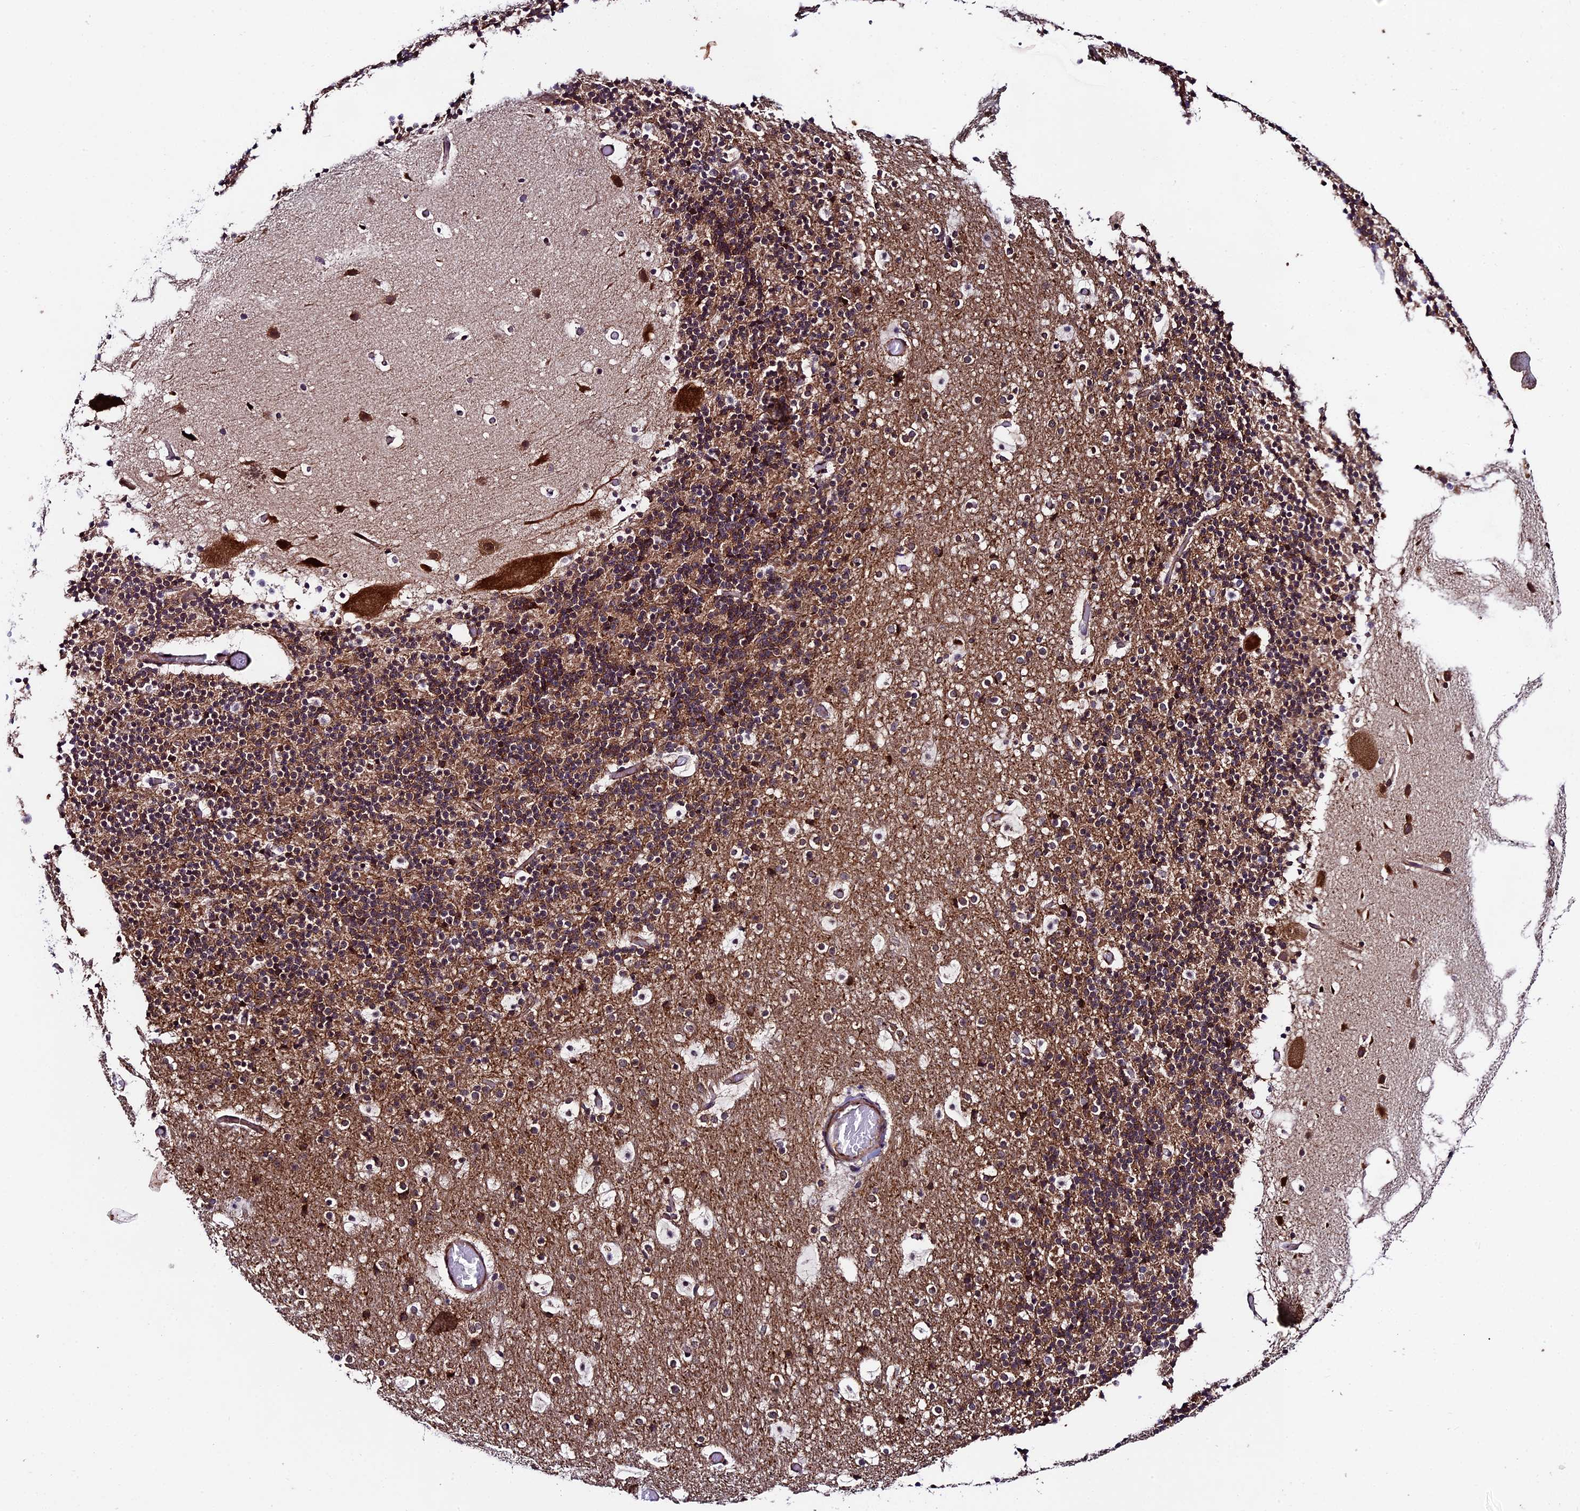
{"staining": {"intensity": "moderate", "quantity": "25%-75%", "location": "cytoplasmic/membranous"}, "tissue": "cerebellum", "cell_type": "Cells in granular layer", "image_type": "normal", "snomed": [{"axis": "morphology", "description": "Normal tissue, NOS"}, {"axis": "topography", "description": "Cerebellum"}], "caption": "Protein analysis of normal cerebellum shows moderate cytoplasmic/membranous positivity in about 25%-75% of cells in granular layer.", "gene": "SIPA1L3", "patient": {"sex": "male", "age": 57}}